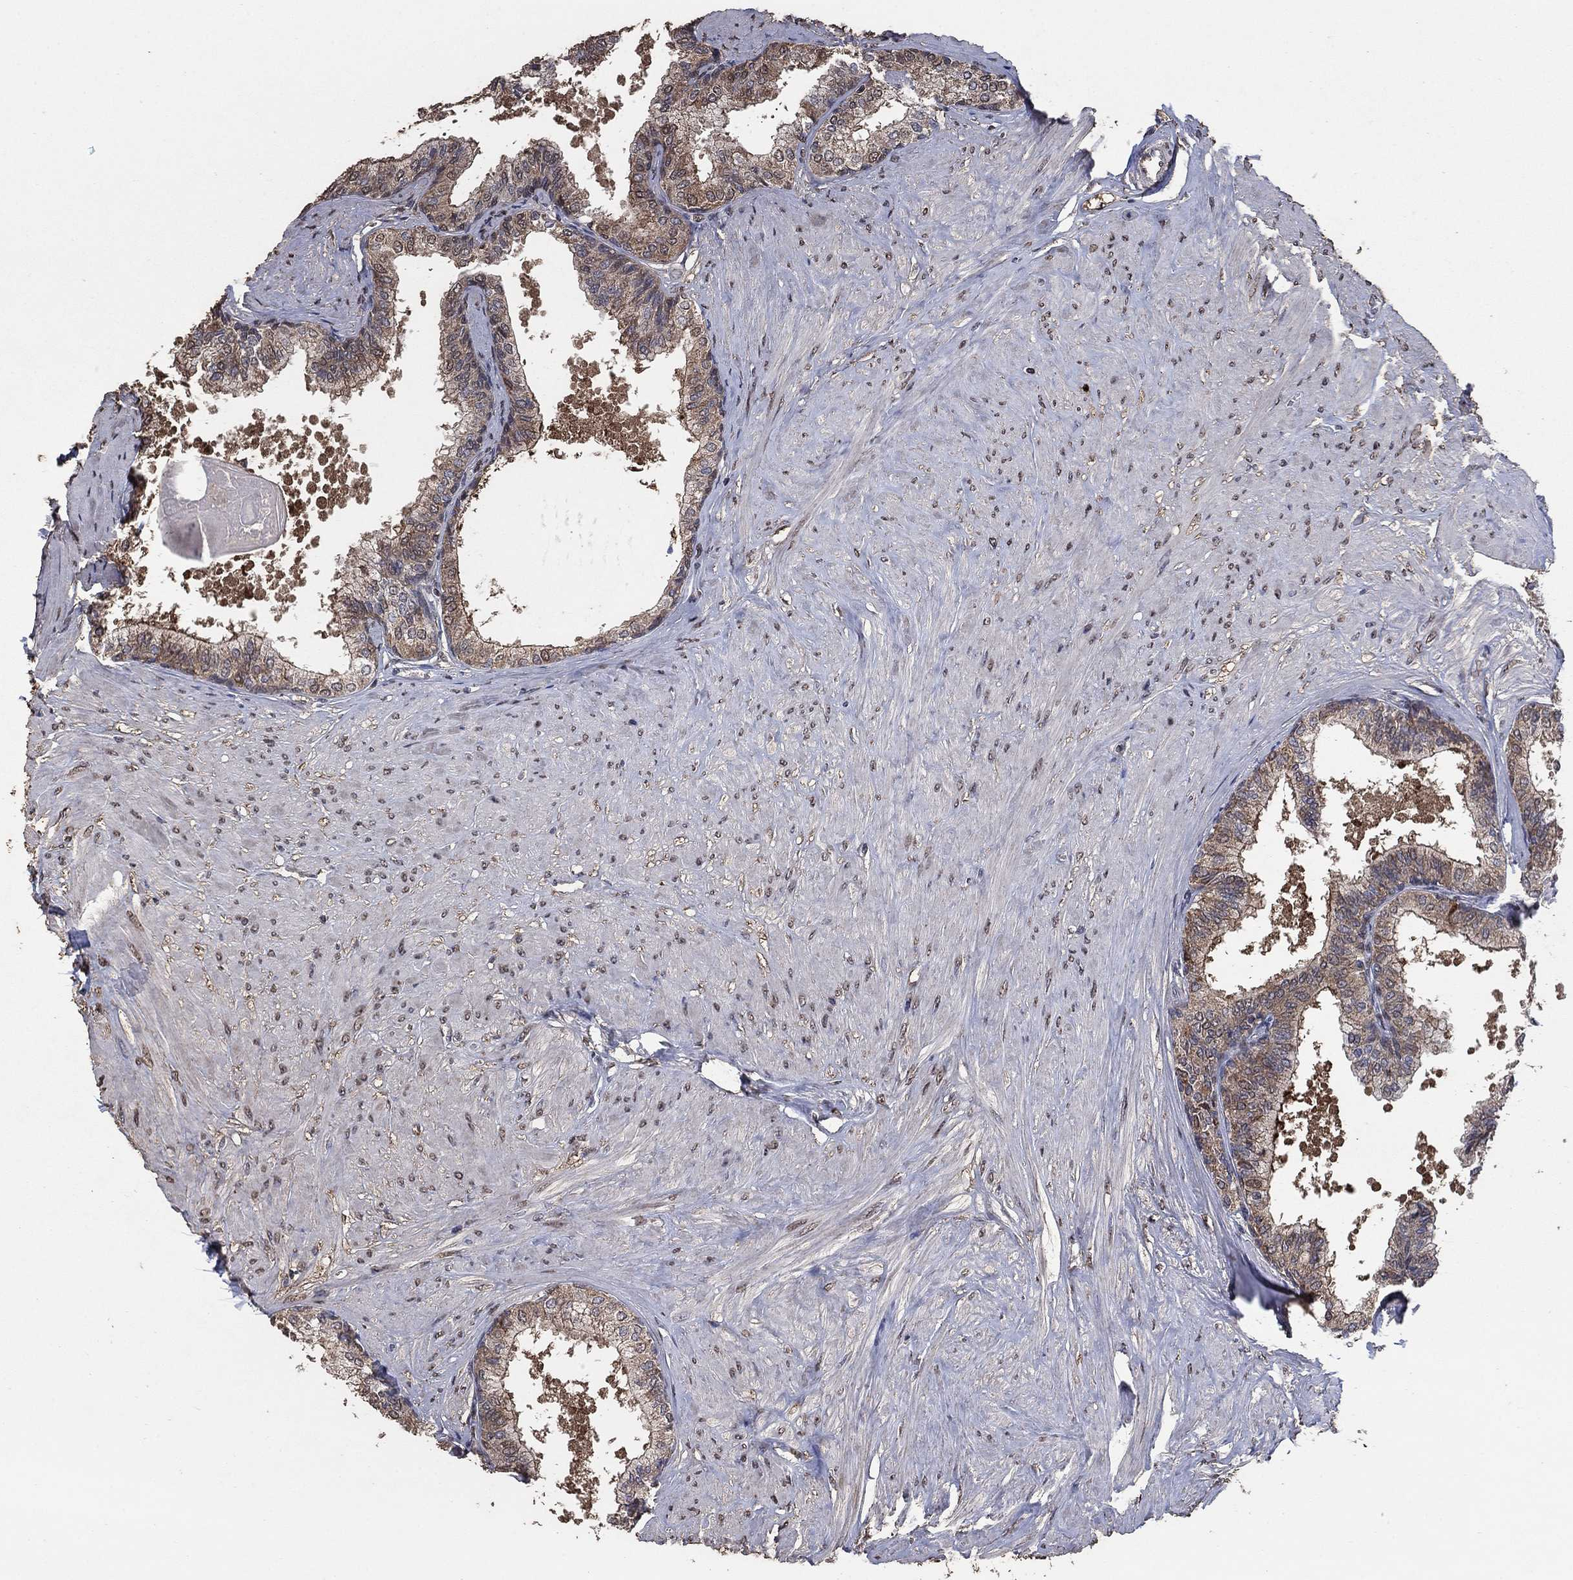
{"staining": {"intensity": "strong", "quantity": "25%-75%", "location": "cytoplasmic/membranous"}, "tissue": "prostate", "cell_type": "Glandular cells", "image_type": "normal", "snomed": [{"axis": "morphology", "description": "Normal tissue, NOS"}, {"axis": "topography", "description": "Prostate"}], "caption": "Immunohistochemistry image of normal prostate stained for a protein (brown), which shows high levels of strong cytoplasmic/membranous expression in approximately 25%-75% of glandular cells.", "gene": "MRPS24", "patient": {"sex": "male", "age": 63}}